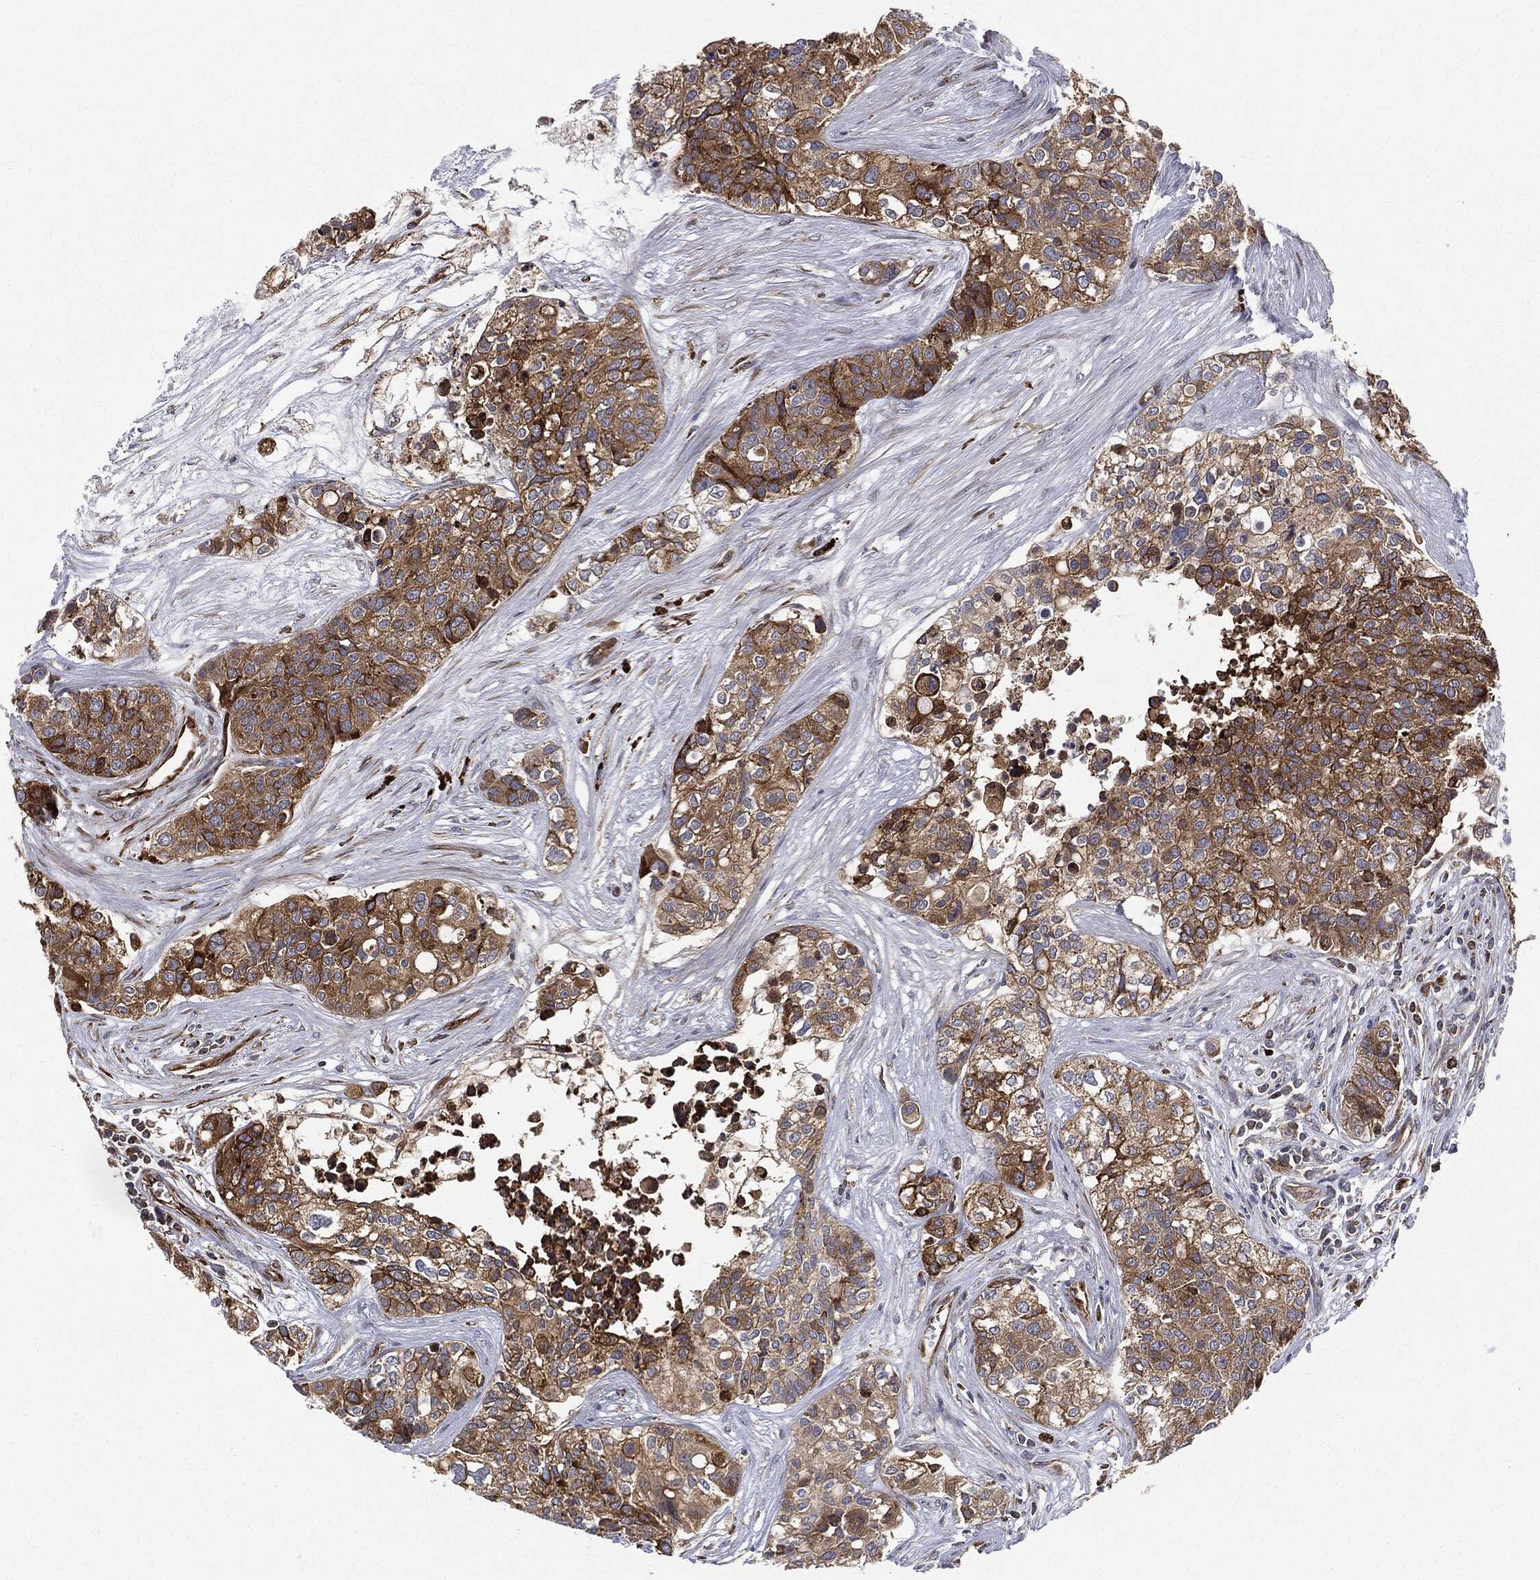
{"staining": {"intensity": "strong", "quantity": ">75%", "location": "cytoplasmic/membranous"}, "tissue": "carcinoid", "cell_type": "Tumor cells", "image_type": "cancer", "snomed": [{"axis": "morphology", "description": "Carcinoid, malignant, NOS"}, {"axis": "topography", "description": "Colon"}], "caption": "Human carcinoid stained for a protein (brown) demonstrates strong cytoplasmic/membranous positive expression in approximately >75% of tumor cells.", "gene": "CYLD", "patient": {"sex": "male", "age": 81}}